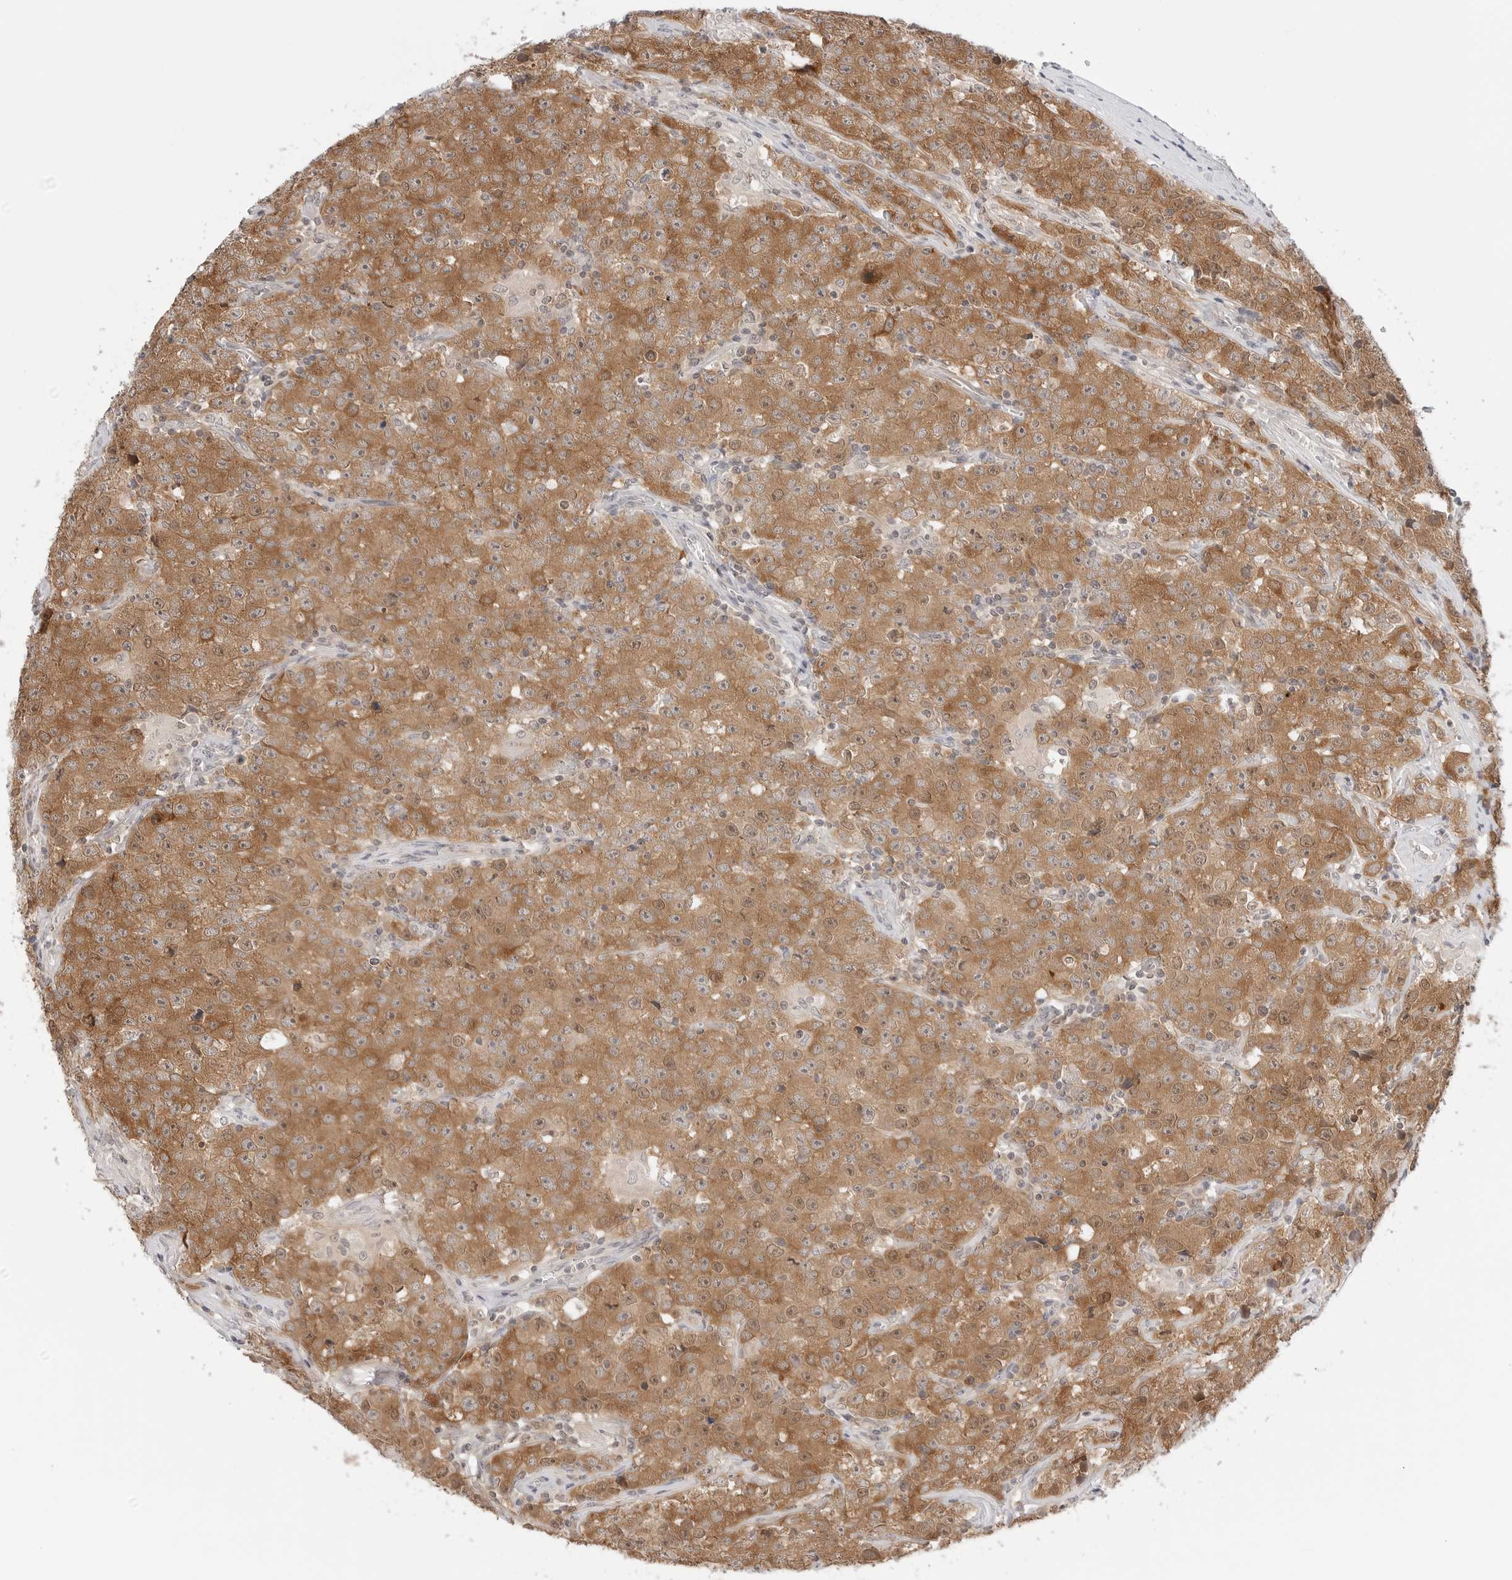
{"staining": {"intensity": "strong", "quantity": ">75%", "location": "cytoplasmic/membranous"}, "tissue": "testis cancer", "cell_type": "Tumor cells", "image_type": "cancer", "snomed": [{"axis": "morphology", "description": "Seminoma, NOS"}, {"axis": "morphology", "description": "Carcinoma, Embryonal, NOS"}, {"axis": "topography", "description": "Testis"}], "caption": "A brown stain labels strong cytoplasmic/membranous positivity of a protein in human seminoma (testis) tumor cells.", "gene": "NUDC", "patient": {"sex": "male", "age": 43}}